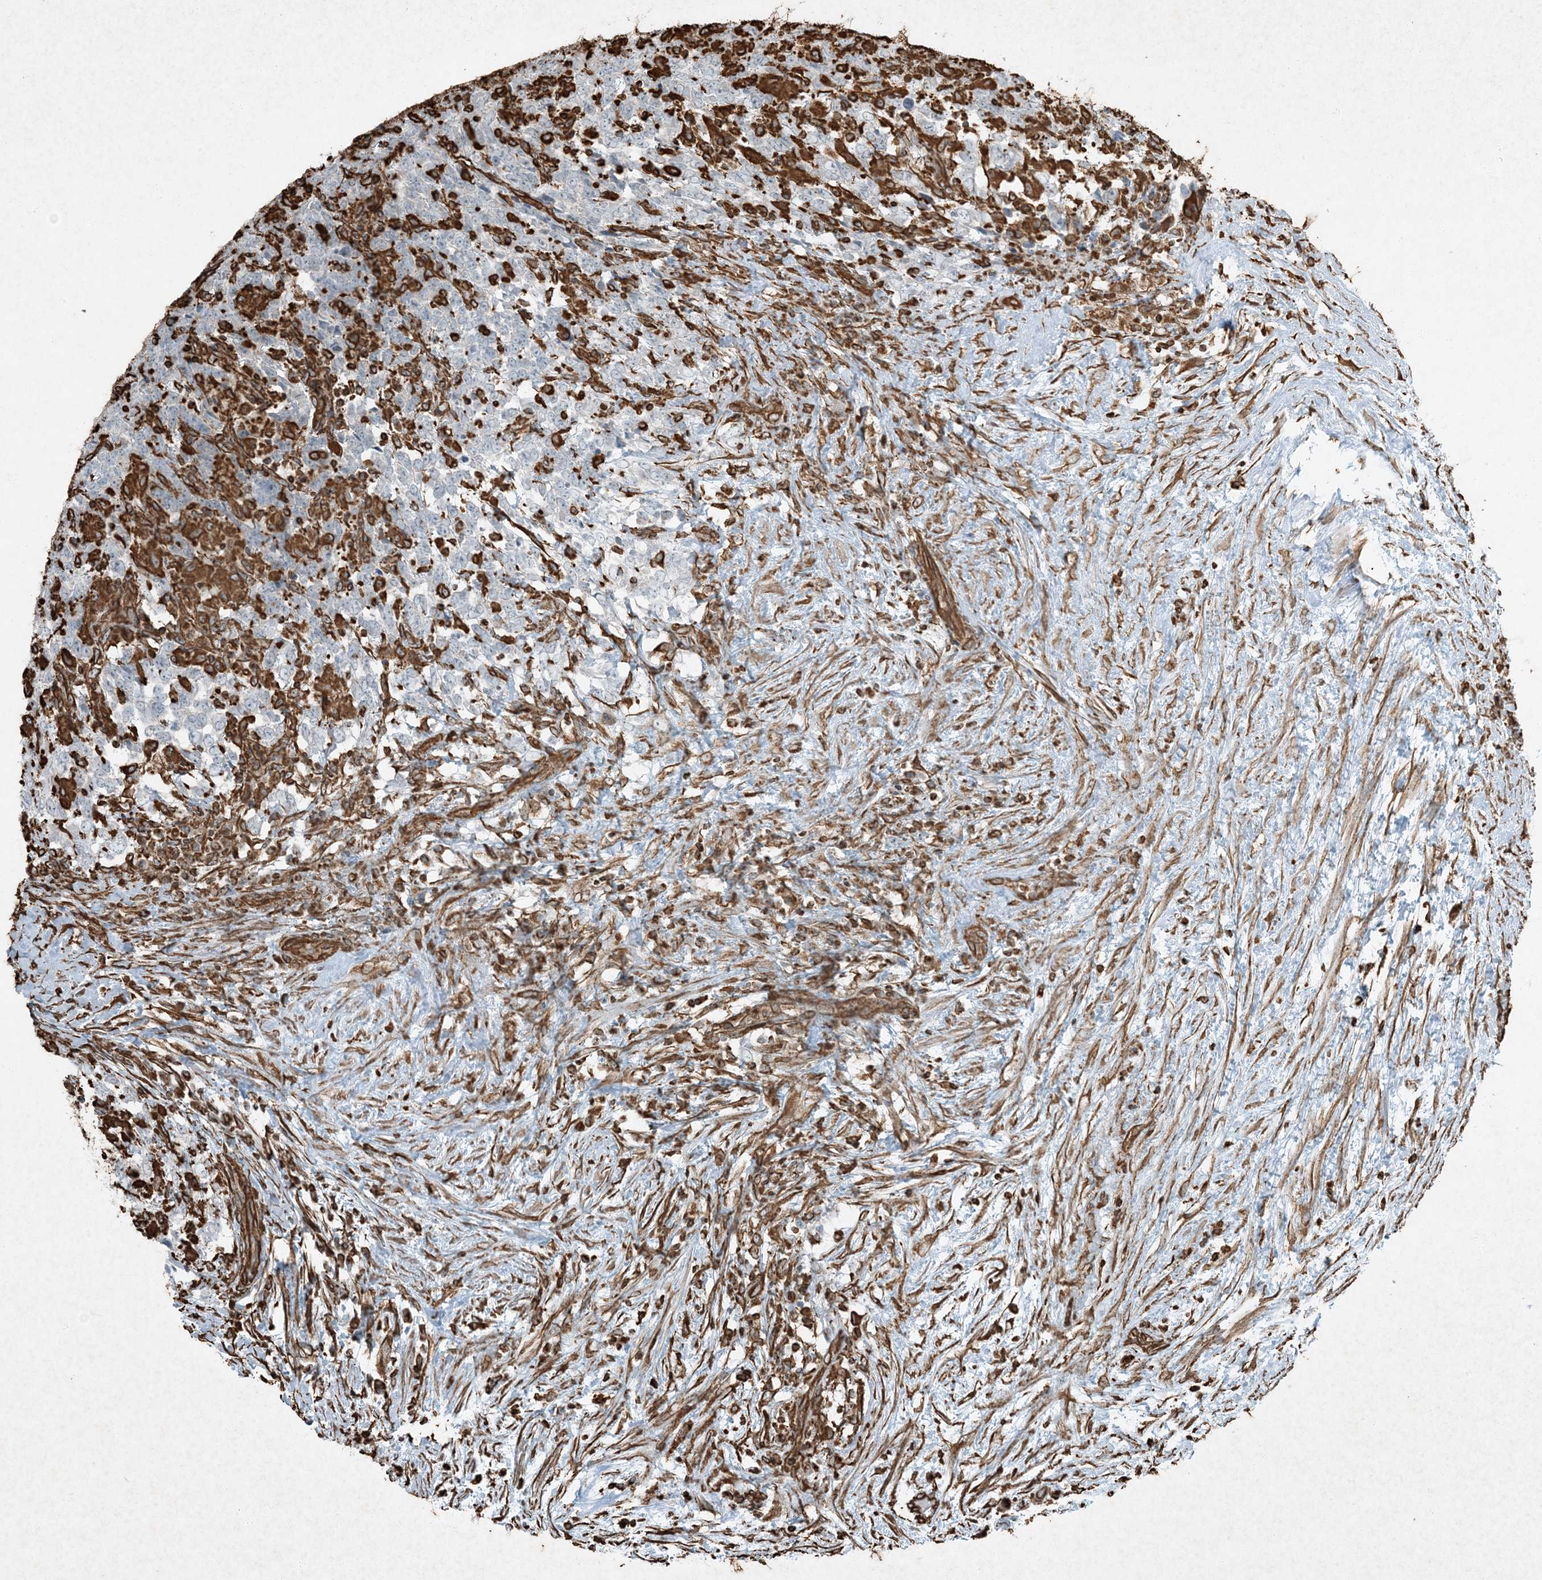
{"staining": {"intensity": "negative", "quantity": "none", "location": "none"}, "tissue": "testis cancer", "cell_type": "Tumor cells", "image_type": "cancer", "snomed": [{"axis": "morphology", "description": "Carcinoma, Embryonal, NOS"}, {"axis": "topography", "description": "Testis"}], "caption": "Immunohistochemistry (IHC) of human testis cancer reveals no staining in tumor cells.", "gene": "RYK", "patient": {"sex": "male", "age": 26}}